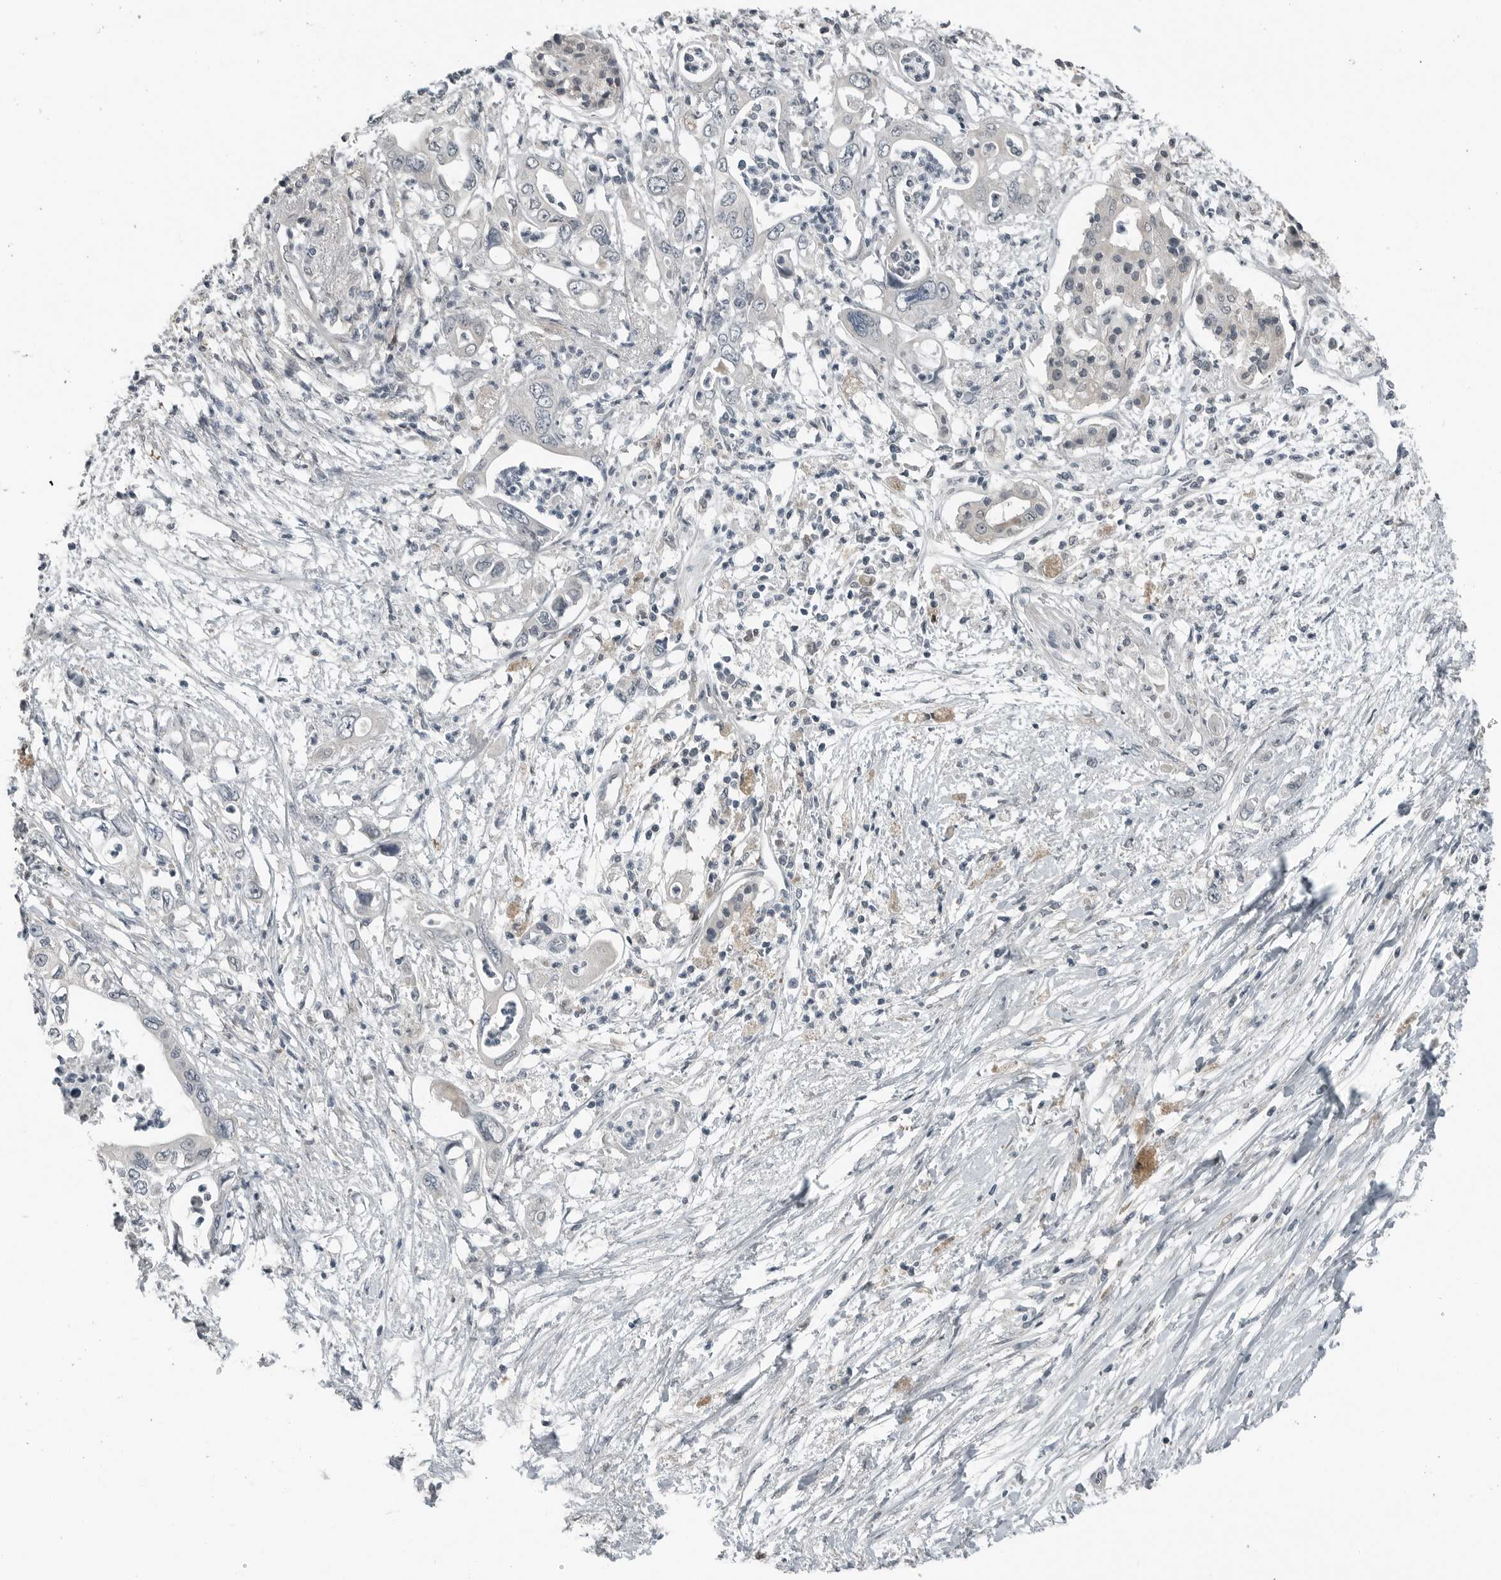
{"staining": {"intensity": "negative", "quantity": "none", "location": "none"}, "tissue": "pancreatic cancer", "cell_type": "Tumor cells", "image_type": "cancer", "snomed": [{"axis": "morphology", "description": "Adenocarcinoma, NOS"}, {"axis": "topography", "description": "Pancreas"}], "caption": "Protein analysis of pancreatic cancer reveals no significant staining in tumor cells.", "gene": "KYAT1", "patient": {"sex": "male", "age": 66}}